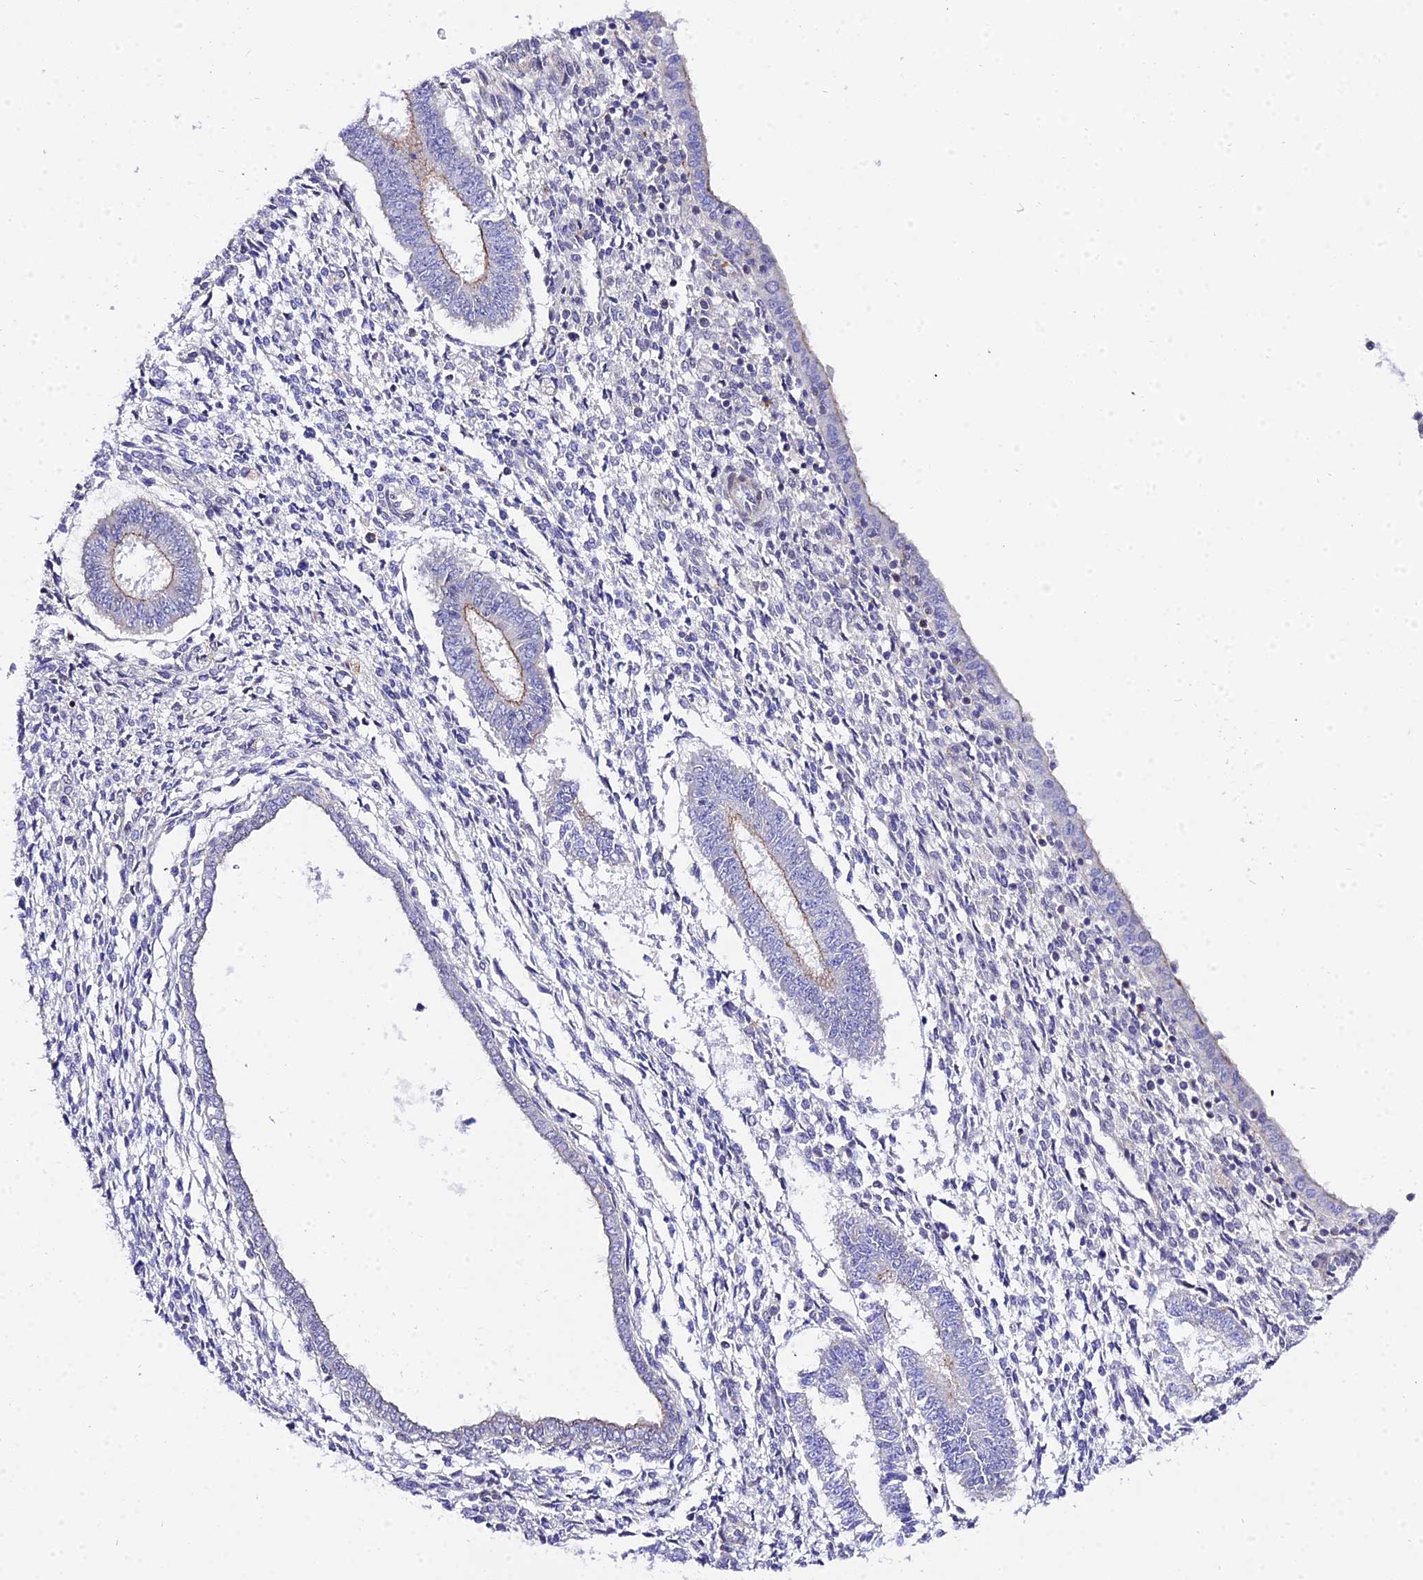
{"staining": {"intensity": "negative", "quantity": "none", "location": "none"}, "tissue": "endometrium", "cell_type": "Cells in endometrial stroma", "image_type": "normal", "snomed": [{"axis": "morphology", "description": "Normal tissue, NOS"}, {"axis": "topography", "description": "Endometrium"}], "caption": "IHC histopathology image of benign human endometrium stained for a protein (brown), which displays no expression in cells in endometrial stroma. (IHC, brightfield microscopy, high magnification).", "gene": "ZNF628", "patient": {"sex": "female", "age": 35}}